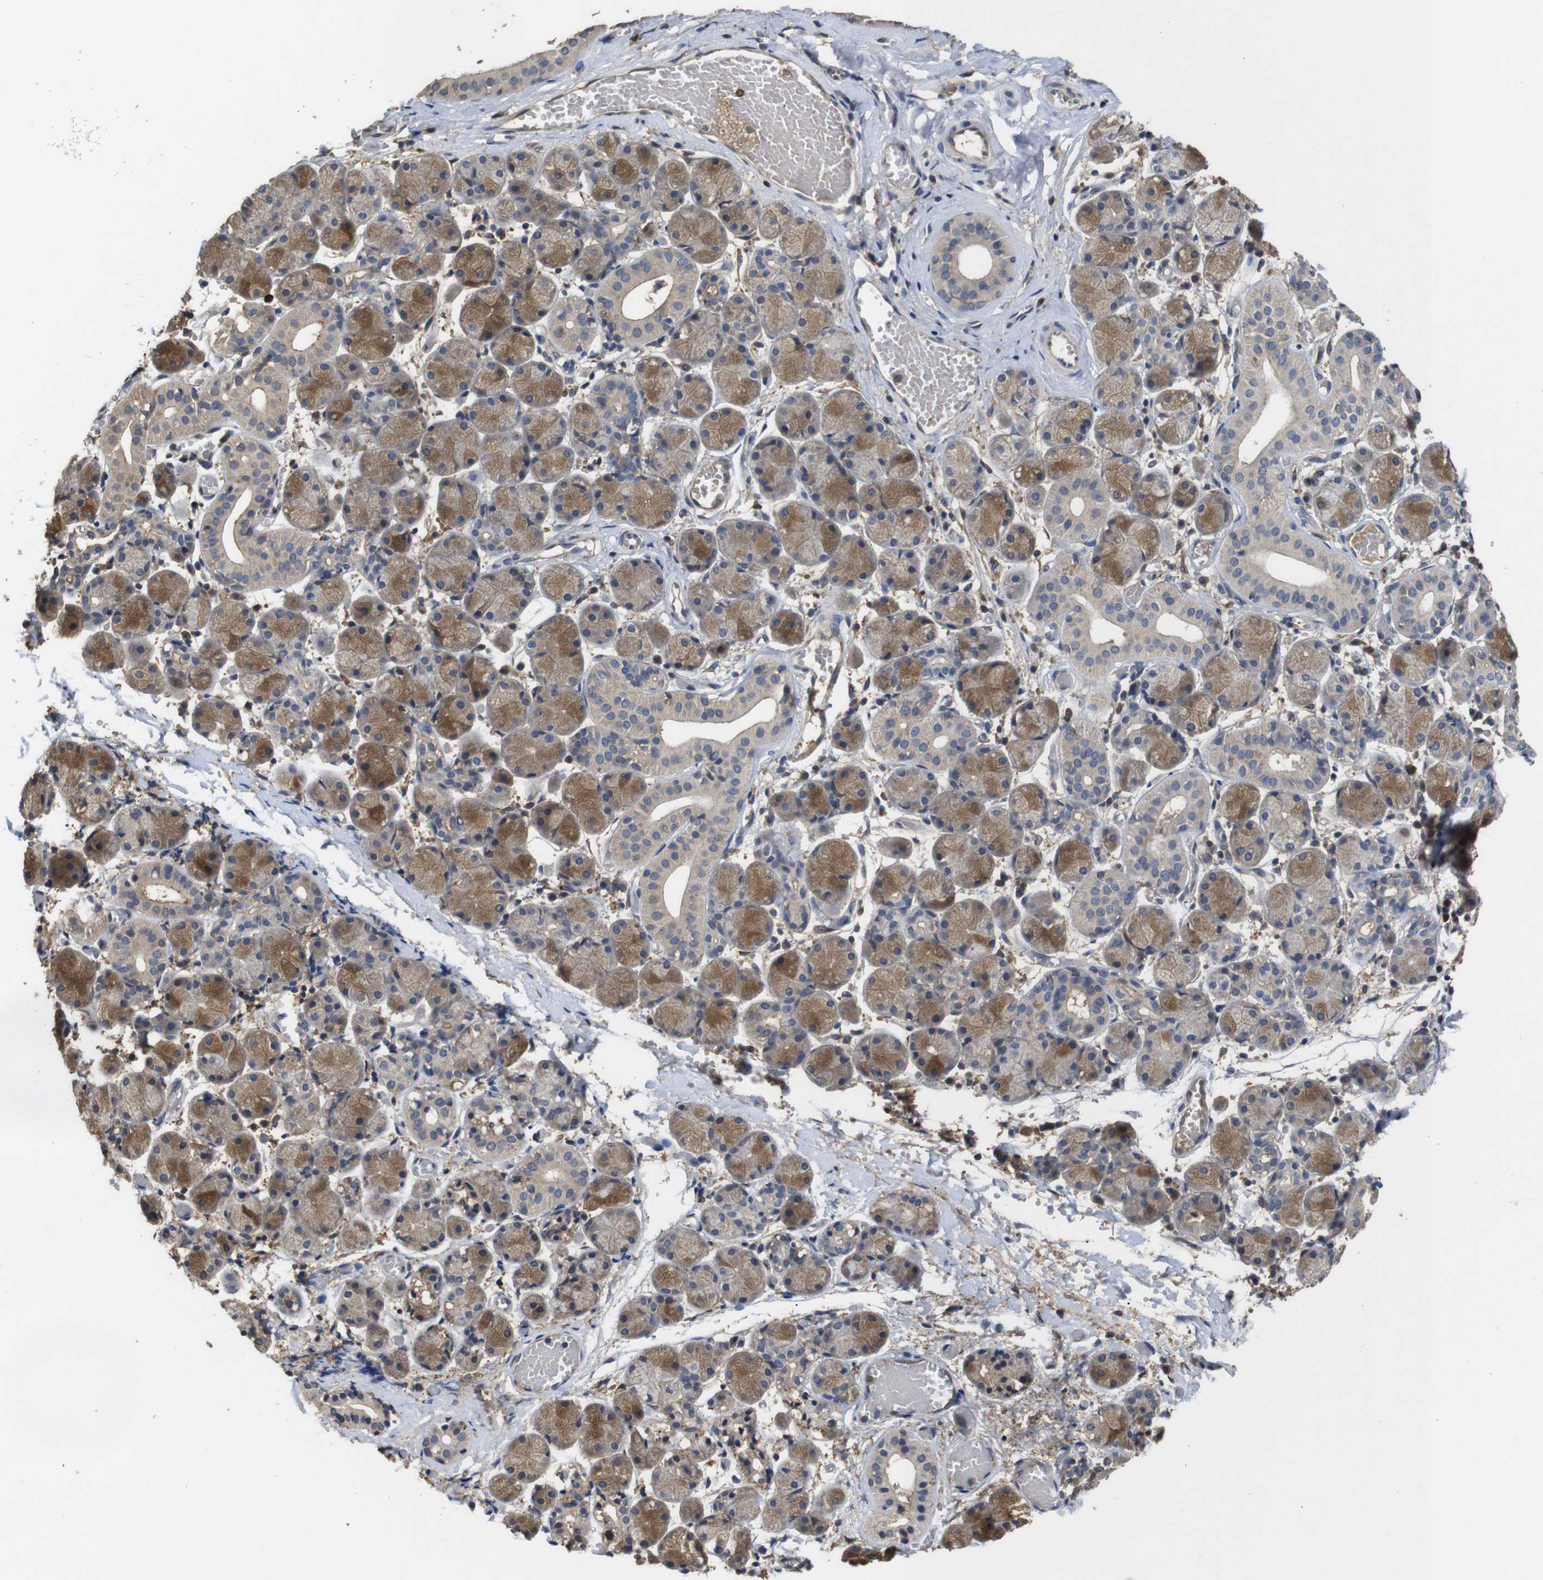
{"staining": {"intensity": "moderate", "quantity": "25%-75%", "location": "cytoplasmic/membranous"}, "tissue": "salivary gland", "cell_type": "Glandular cells", "image_type": "normal", "snomed": [{"axis": "morphology", "description": "Normal tissue, NOS"}, {"axis": "topography", "description": "Salivary gland"}], "caption": "Immunohistochemical staining of unremarkable salivary gland shows 25%-75% levels of moderate cytoplasmic/membranous protein expression in approximately 25%-75% of glandular cells.", "gene": "ARHGAP24", "patient": {"sex": "female", "age": 24}}